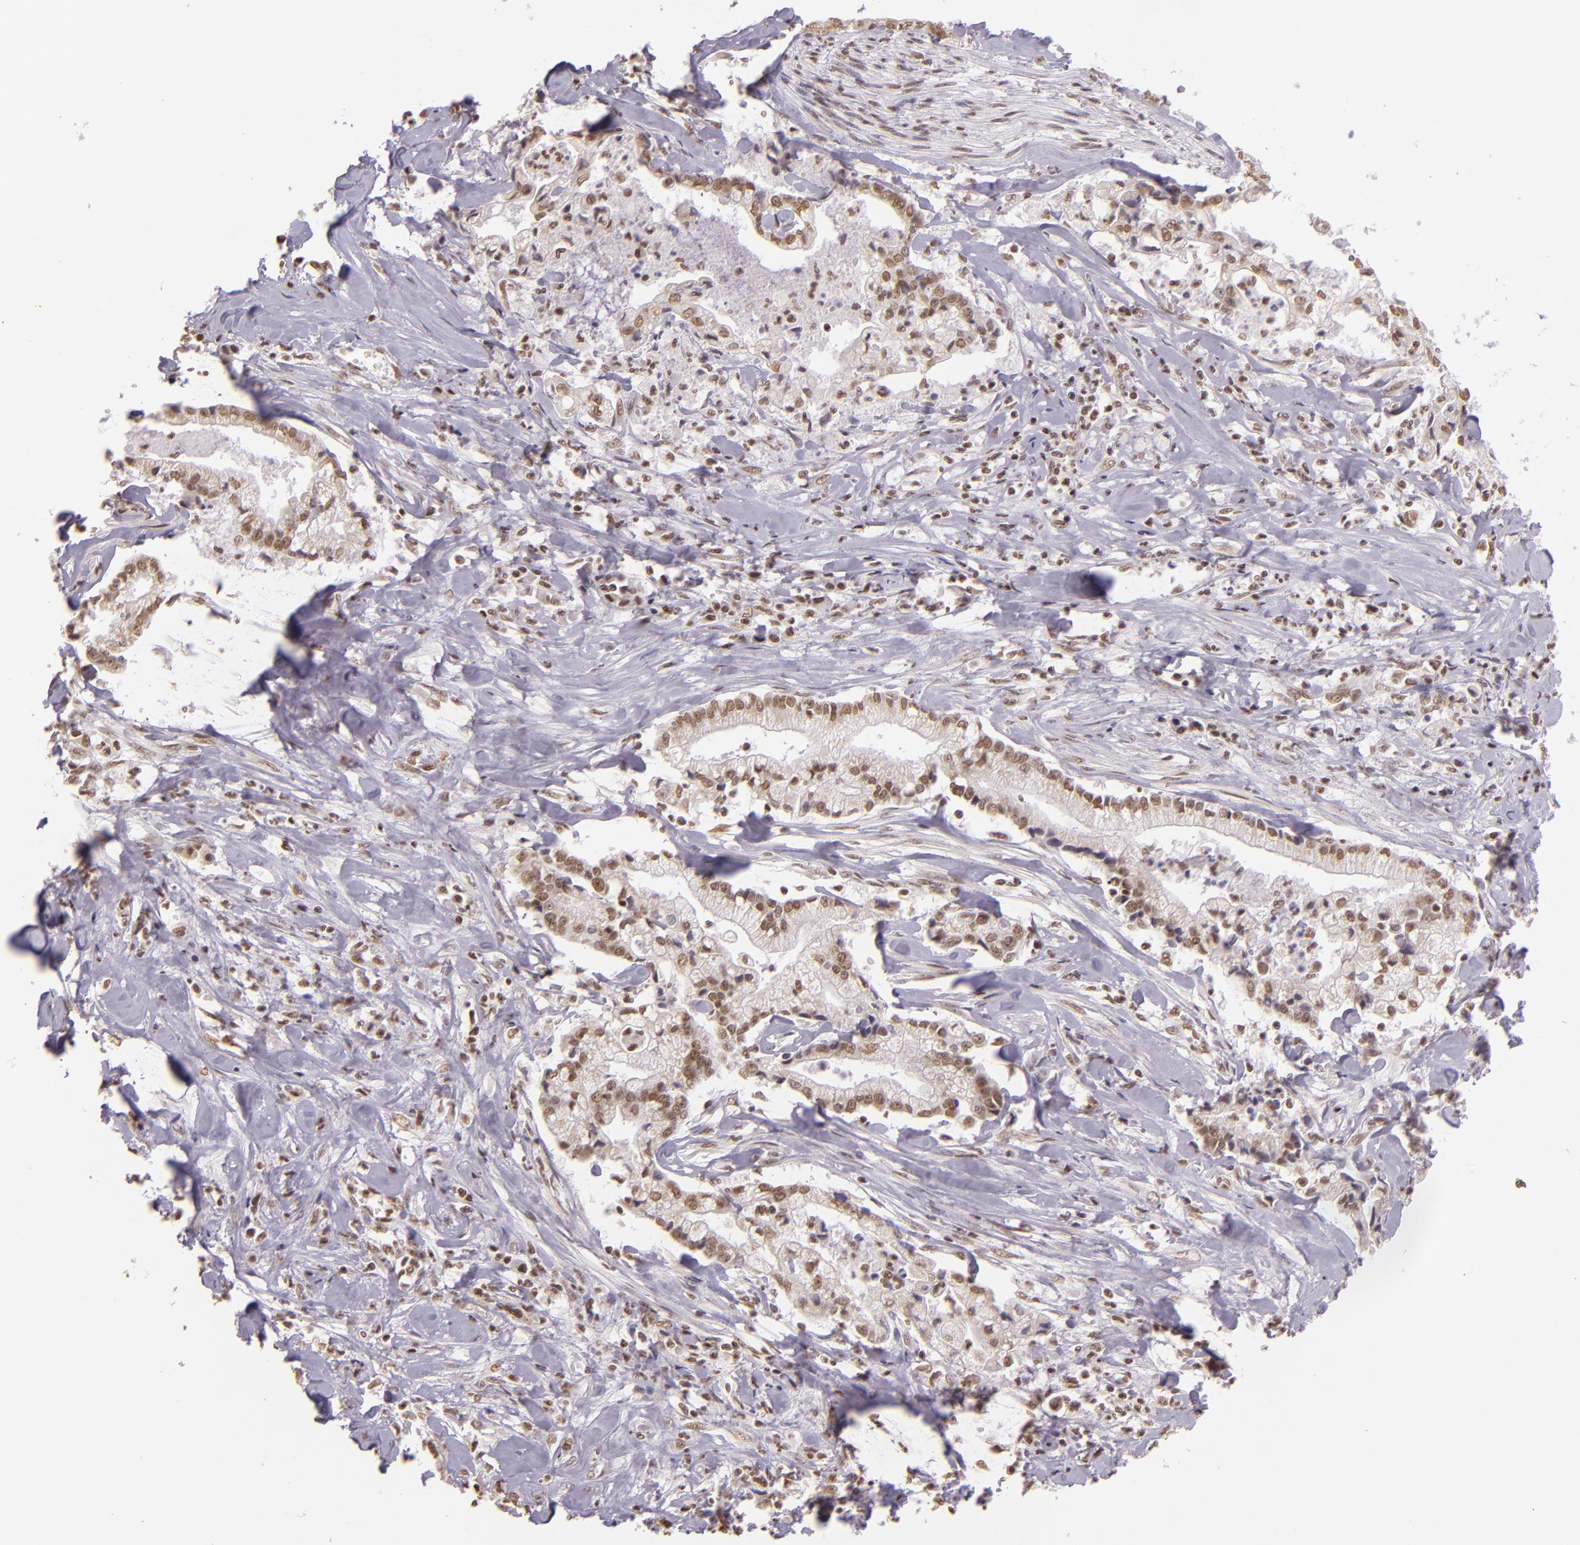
{"staining": {"intensity": "moderate", "quantity": ">75%", "location": "nuclear"}, "tissue": "liver cancer", "cell_type": "Tumor cells", "image_type": "cancer", "snomed": [{"axis": "morphology", "description": "Cholangiocarcinoma"}, {"axis": "topography", "description": "Liver"}], "caption": "Brown immunohistochemical staining in human liver cancer shows moderate nuclear staining in about >75% of tumor cells. The protein is stained brown, and the nuclei are stained in blue (DAB (3,3'-diaminobenzidine) IHC with brightfield microscopy, high magnification).", "gene": "USF1", "patient": {"sex": "male", "age": 57}}